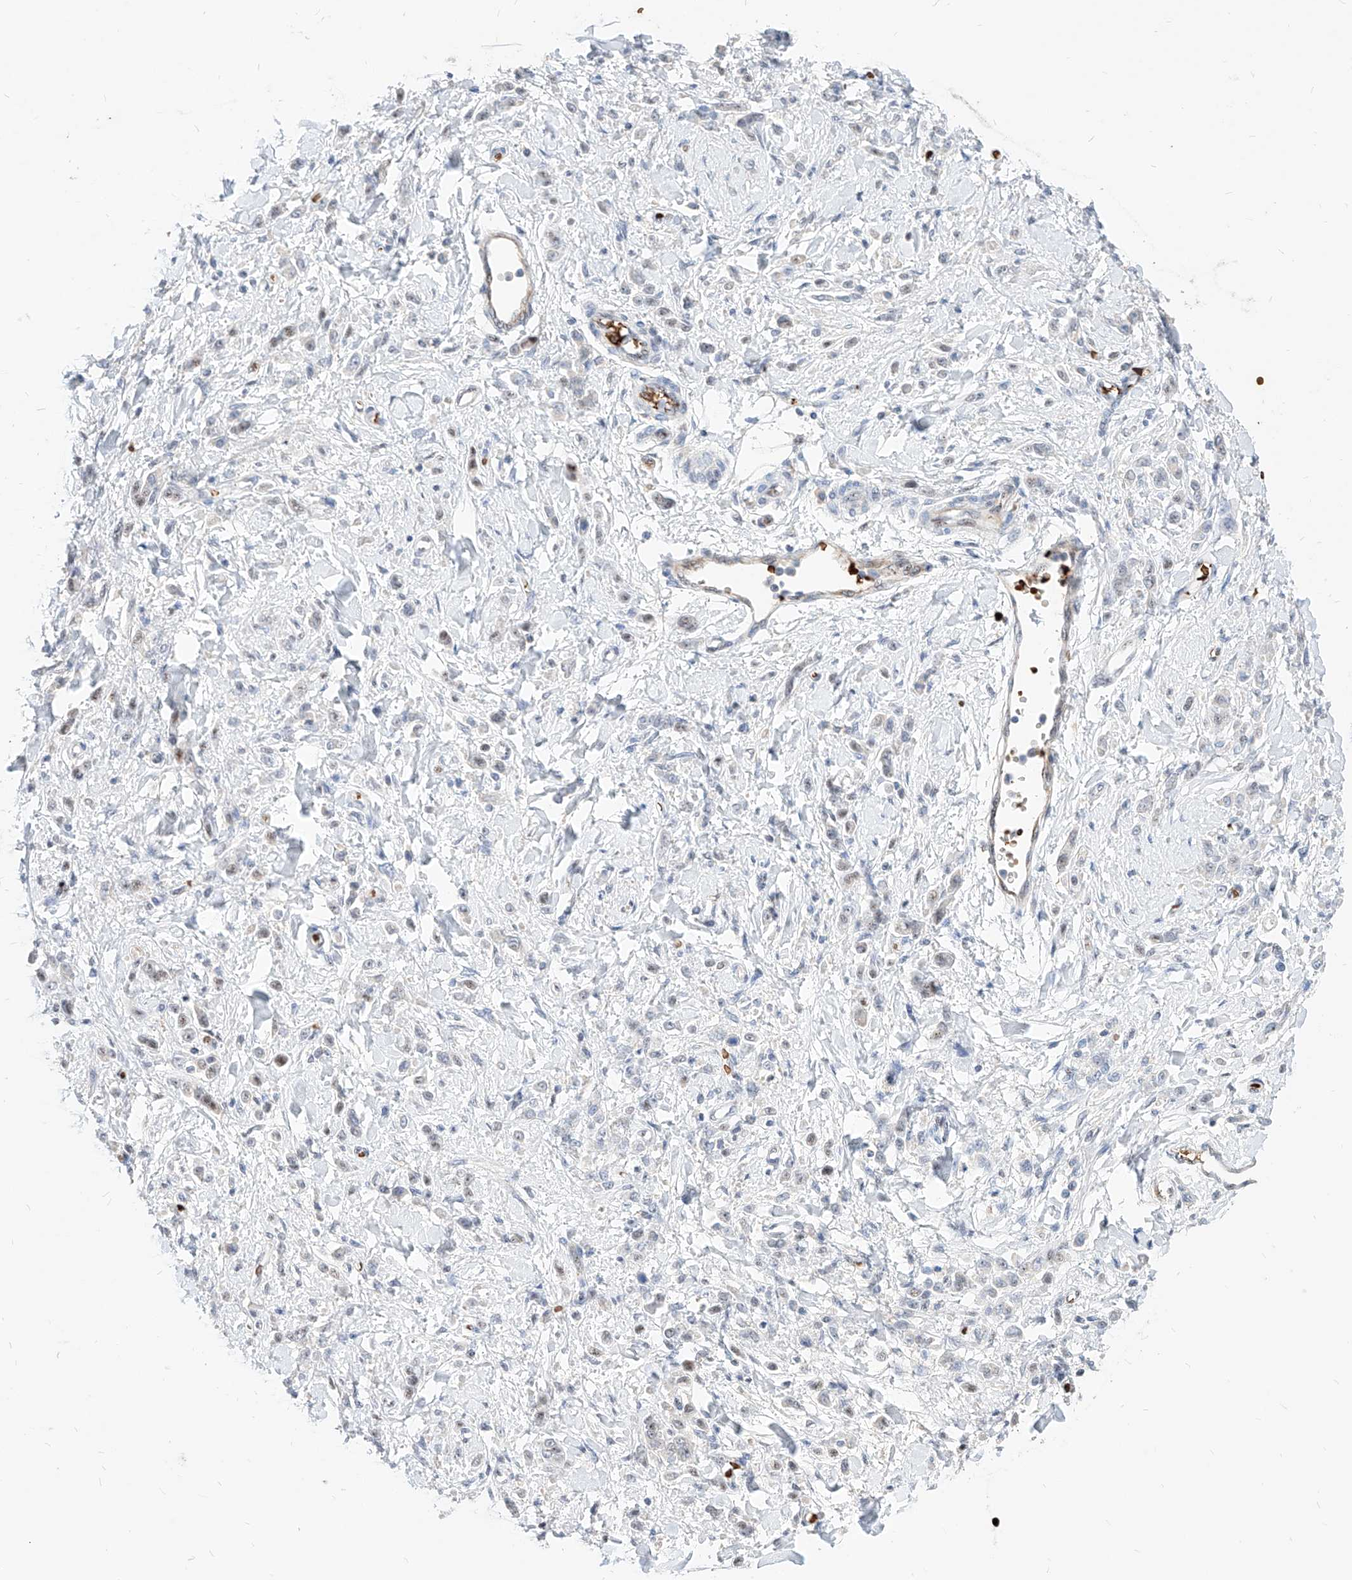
{"staining": {"intensity": "negative", "quantity": "none", "location": "none"}, "tissue": "stomach cancer", "cell_type": "Tumor cells", "image_type": "cancer", "snomed": [{"axis": "morphology", "description": "Normal tissue, NOS"}, {"axis": "morphology", "description": "Adenocarcinoma, NOS"}, {"axis": "topography", "description": "Stomach"}], "caption": "DAB (3,3'-diaminobenzidine) immunohistochemical staining of human adenocarcinoma (stomach) exhibits no significant positivity in tumor cells.", "gene": "ZFP42", "patient": {"sex": "male", "age": 82}}